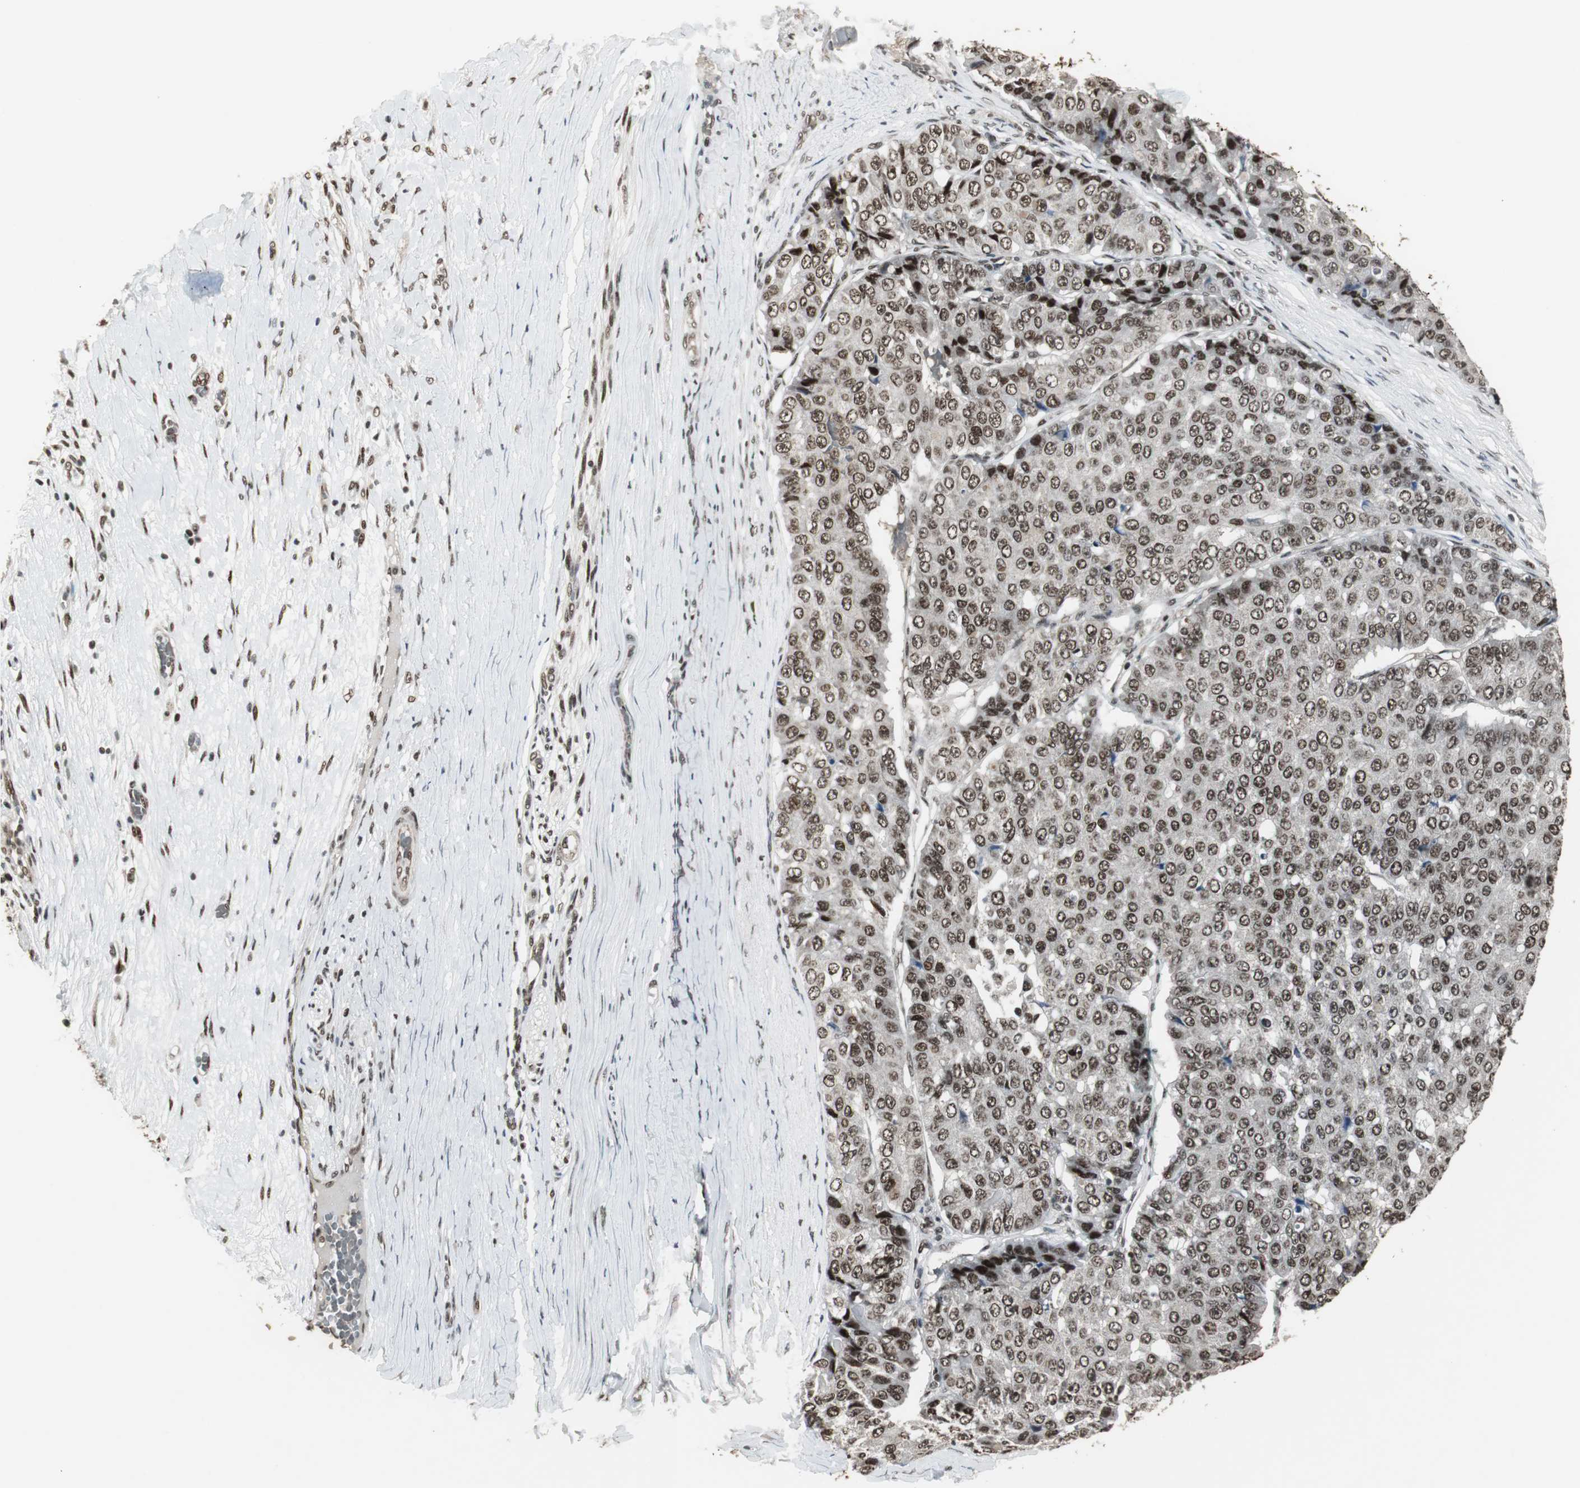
{"staining": {"intensity": "moderate", "quantity": ">75%", "location": "nuclear"}, "tissue": "pancreatic cancer", "cell_type": "Tumor cells", "image_type": "cancer", "snomed": [{"axis": "morphology", "description": "Adenocarcinoma, NOS"}, {"axis": "topography", "description": "Pancreas"}], "caption": "The immunohistochemical stain highlights moderate nuclear positivity in tumor cells of pancreatic cancer (adenocarcinoma) tissue. (DAB IHC, brown staining for protein, blue staining for nuclei).", "gene": "TAF5", "patient": {"sex": "male", "age": 50}}